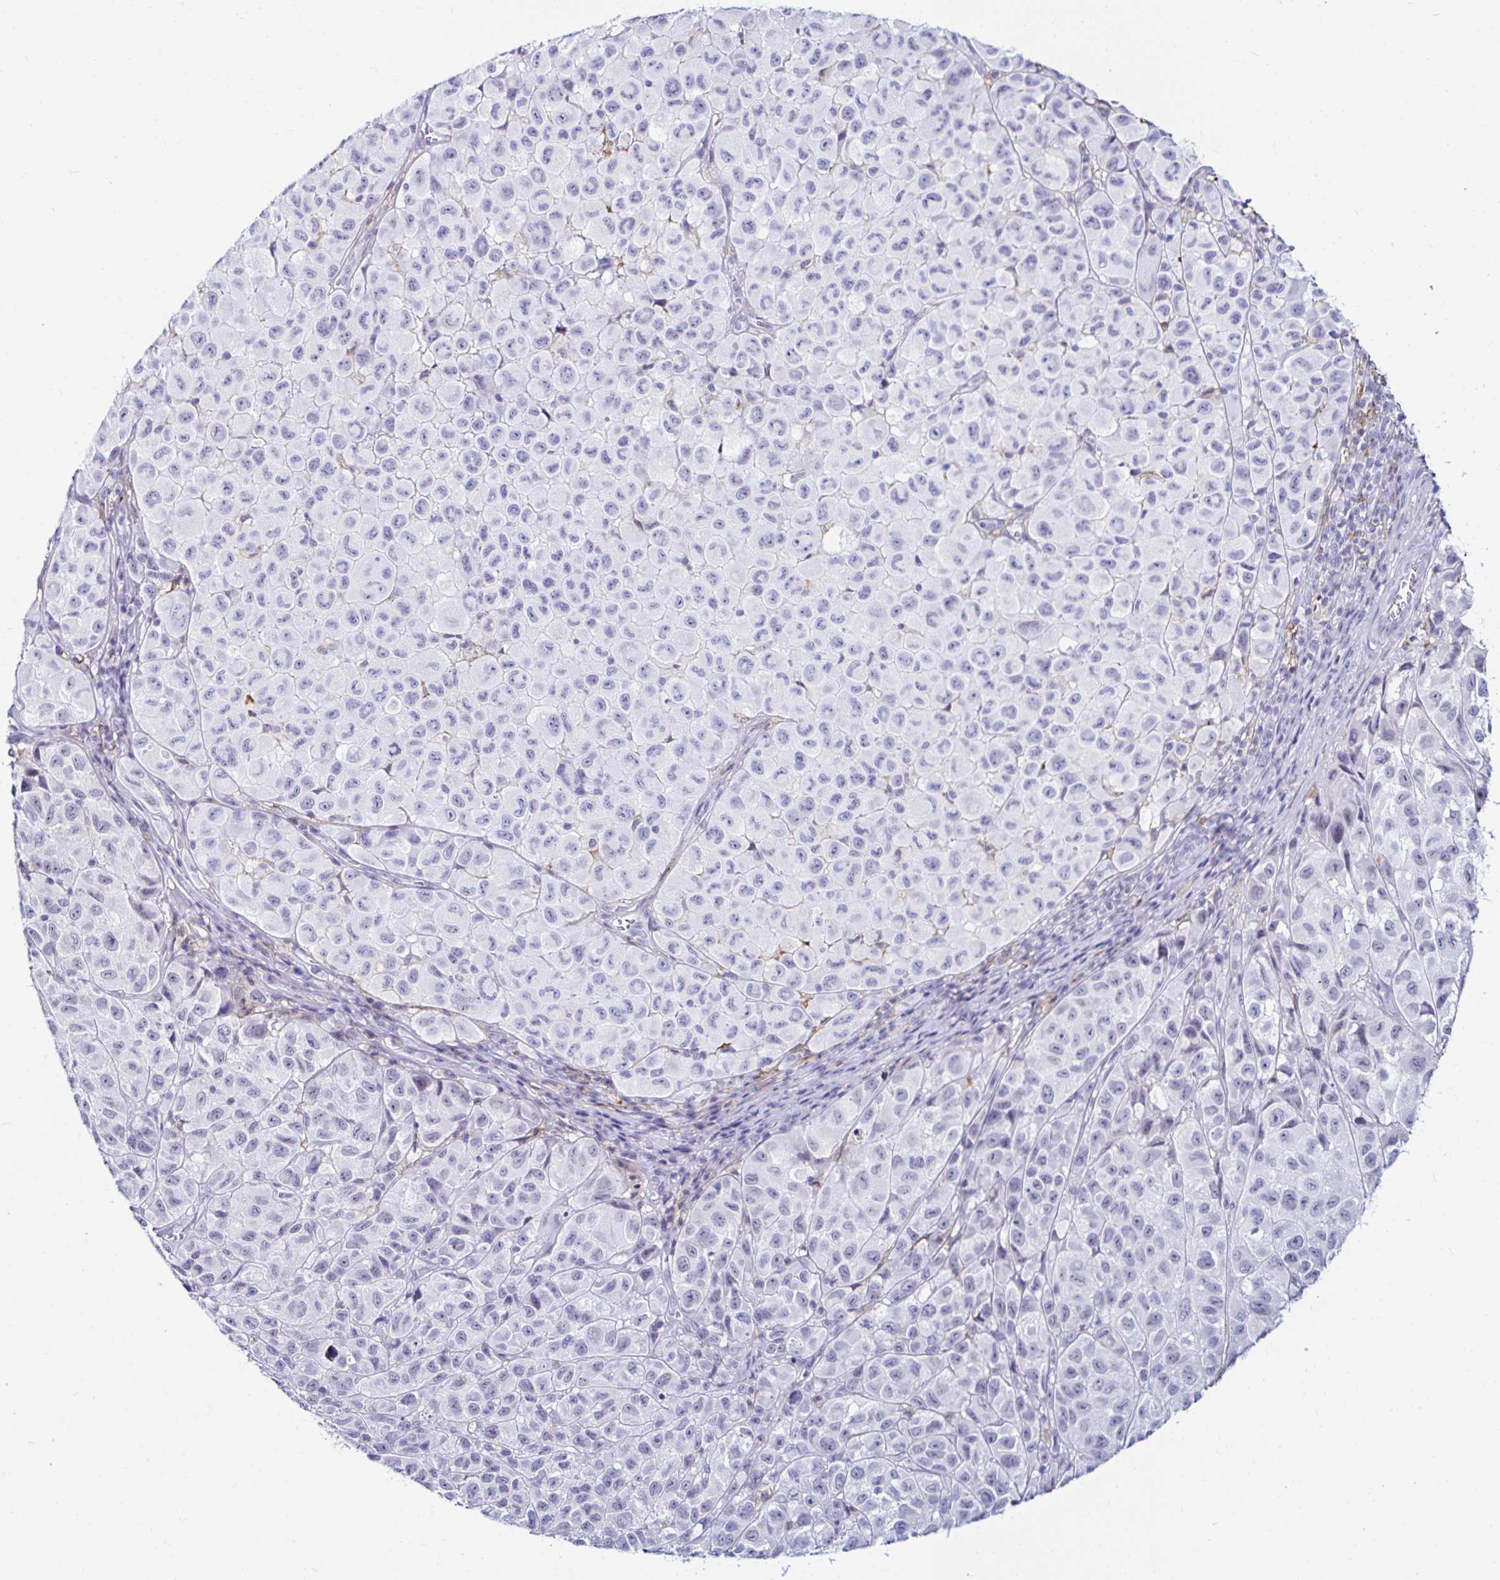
{"staining": {"intensity": "negative", "quantity": "none", "location": "none"}, "tissue": "melanoma", "cell_type": "Tumor cells", "image_type": "cancer", "snomed": [{"axis": "morphology", "description": "Malignant melanoma, NOS"}, {"axis": "topography", "description": "Skin"}], "caption": "This is an IHC micrograph of malignant melanoma. There is no positivity in tumor cells.", "gene": "CYBB", "patient": {"sex": "male", "age": 93}}